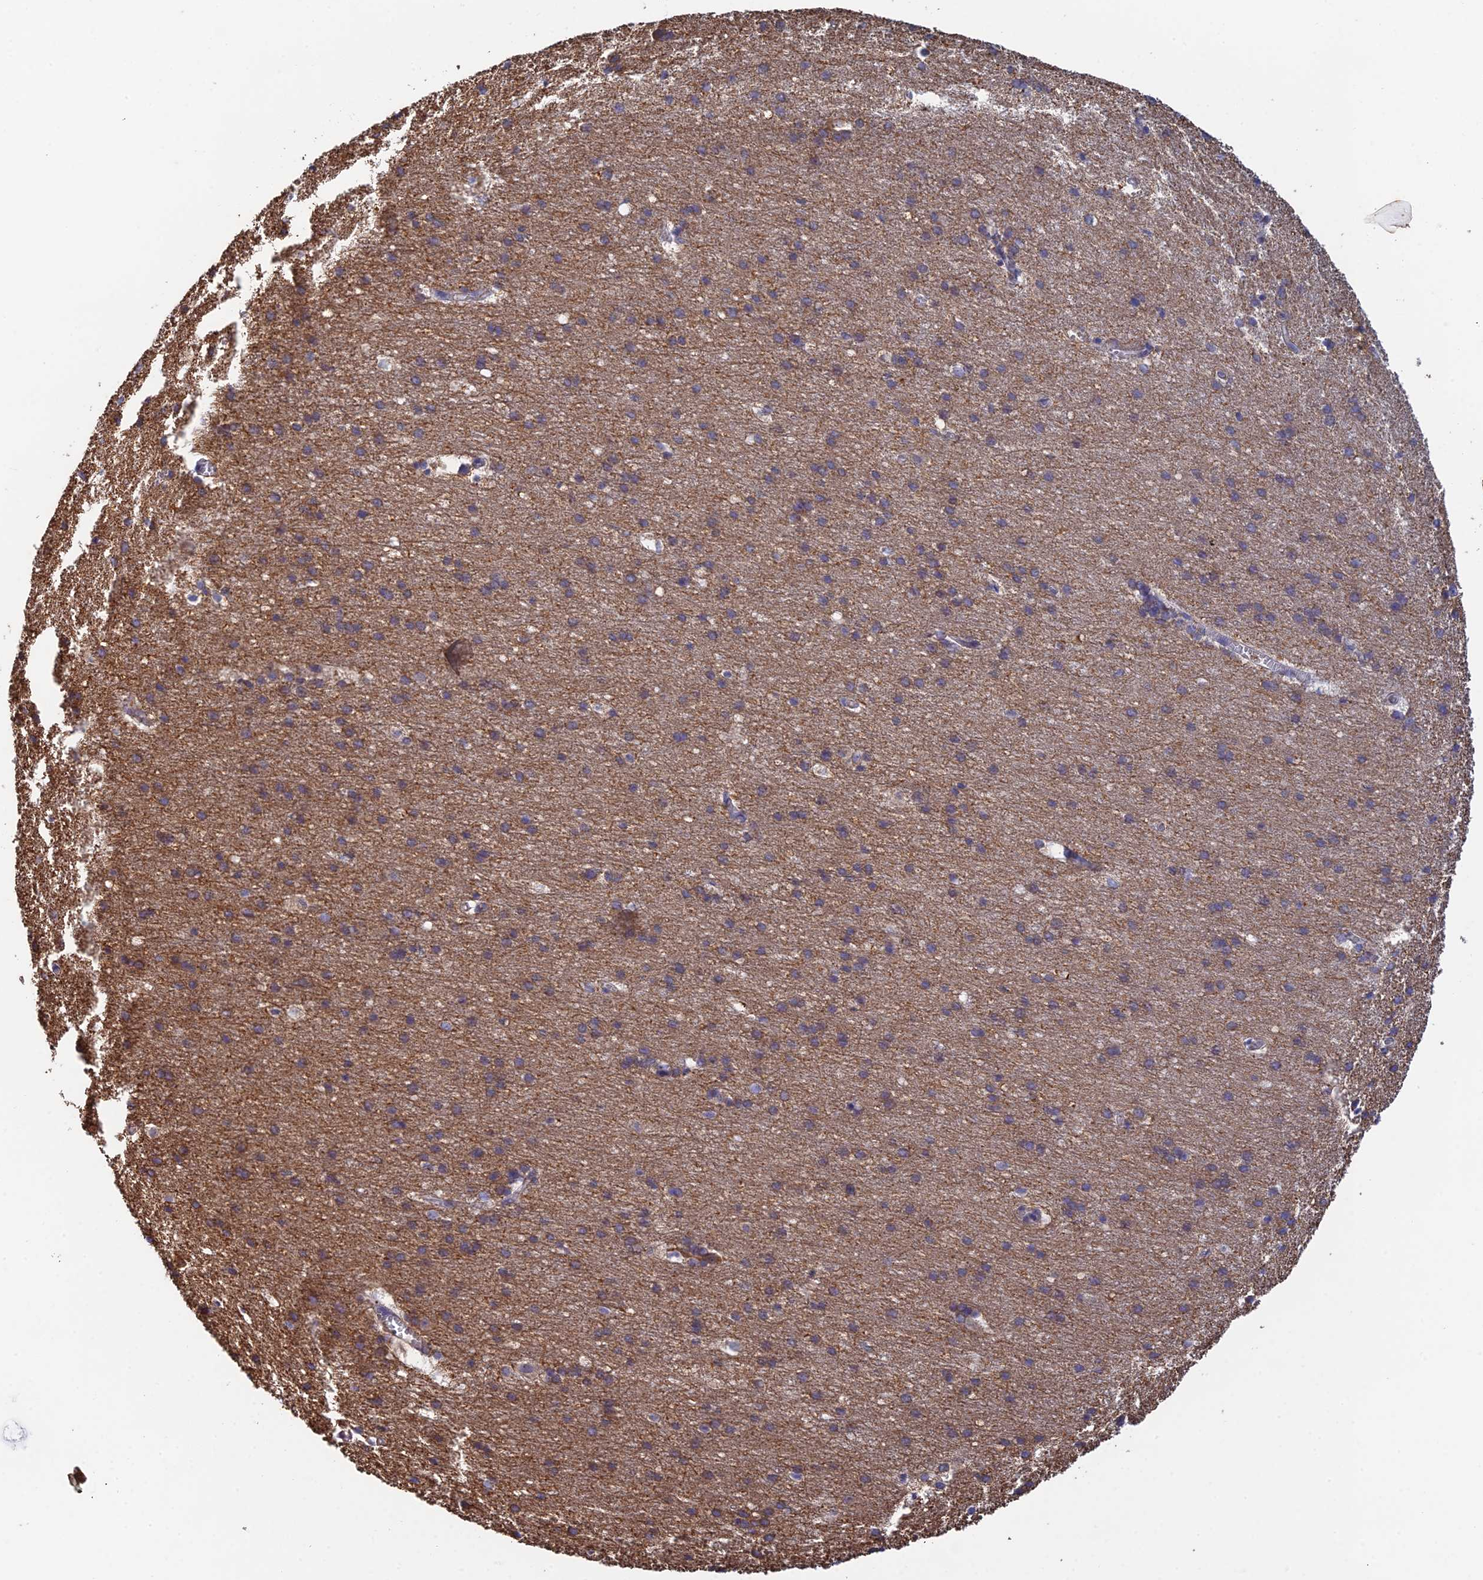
{"staining": {"intensity": "weak", "quantity": "25%-75%", "location": "cytoplasmic/membranous"}, "tissue": "cerebral cortex", "cell_type": "Endothelial cells", "image_type": "normal", "snomed": [{"axis": "morphology", "description": "Normal tissue, NOS"}, {"axis": "topography", "description": "Cerebral cortex"}], "caption": "DAB immunohistochemical staining of unremarkable human cerebral cortex displays weak cytoplasmic/membranous protein expression in approximately 25%-75% of endothelial cells. (brown staining indicates protein expression, while blue staining denotes nuclei).", "gene": "PCDHA5", "patient": {"sex": "male", "age": 54}}